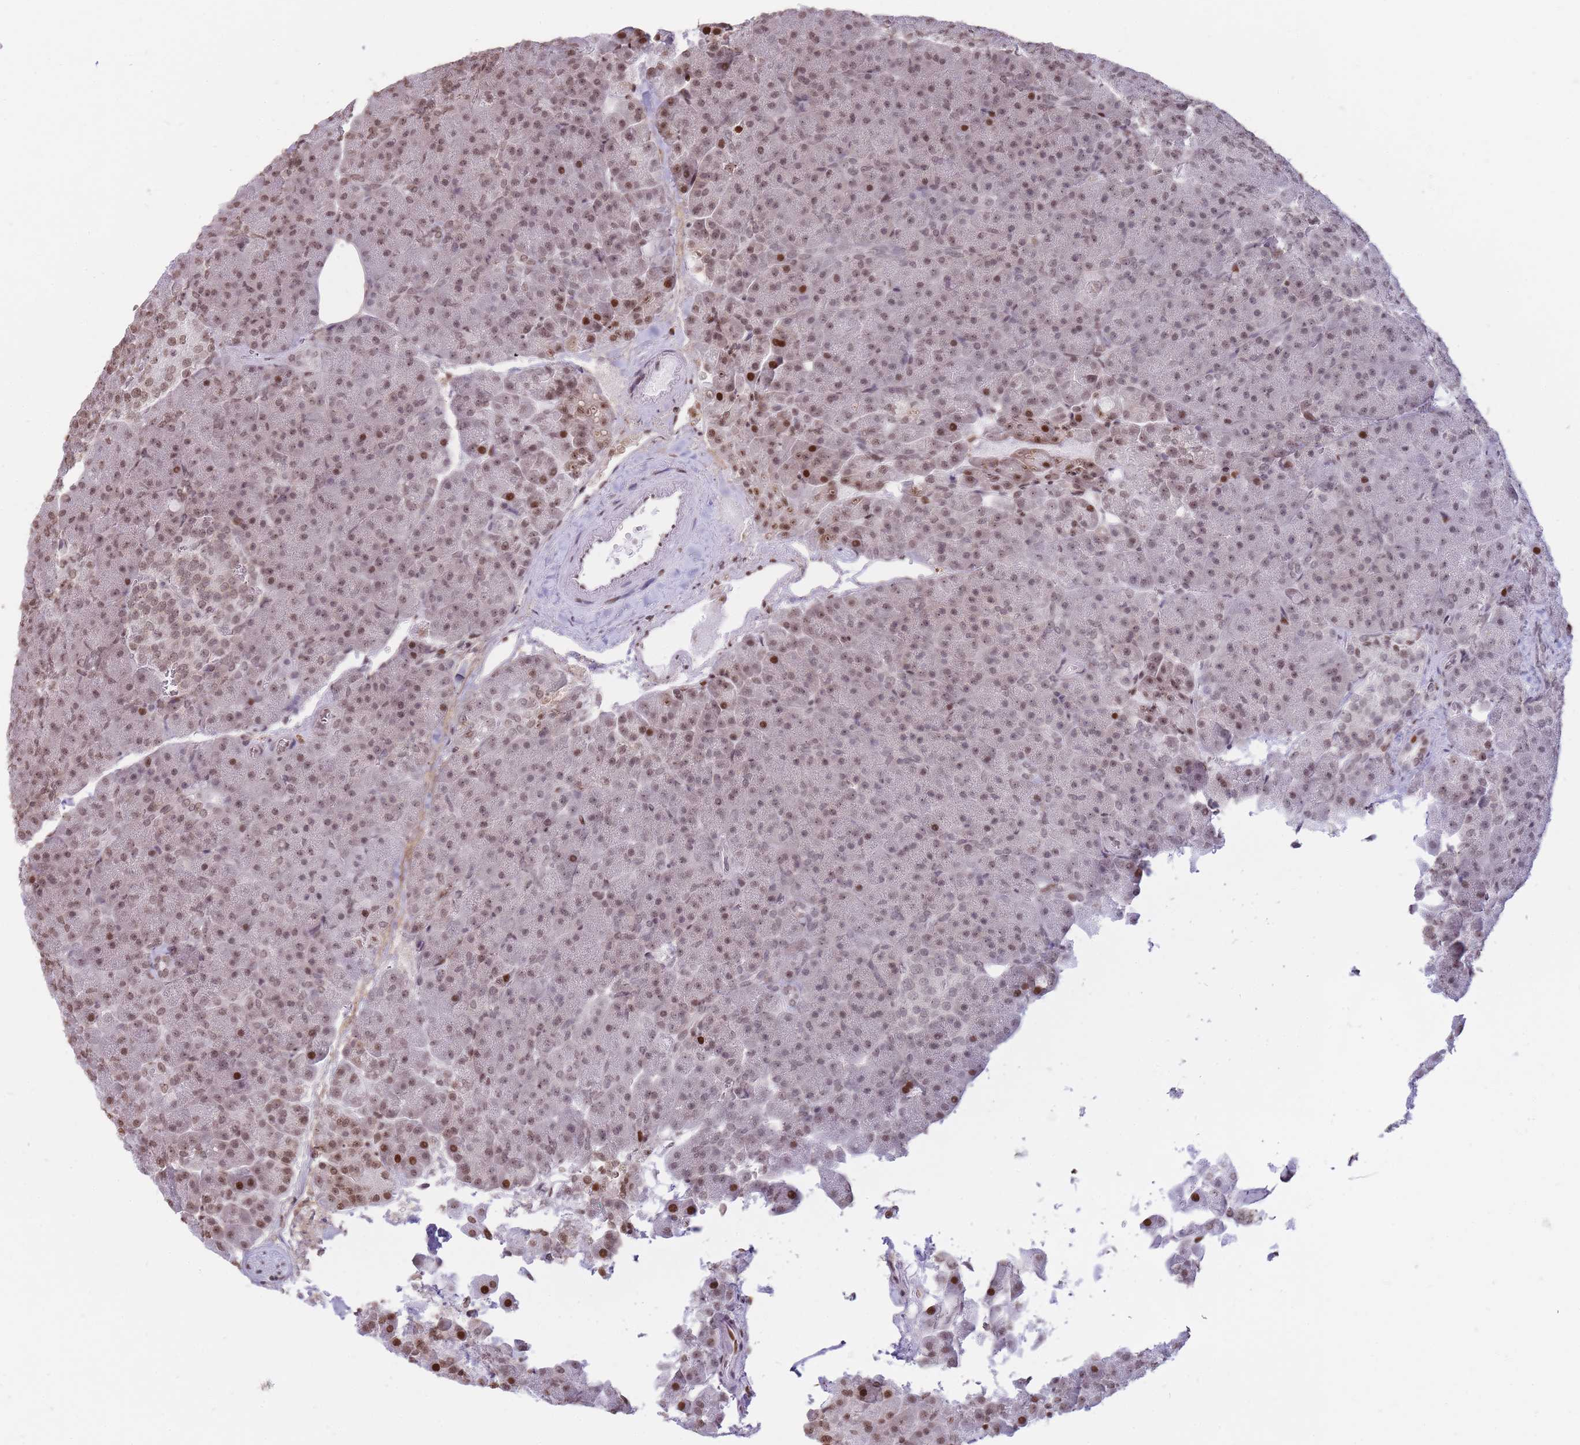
{"staining": {"intensity": "moderate", "quantity": ">75%", "location": "nuclear"}, "tissue": "pancreas", "cell_type": "Exocrine glandular cells", "image_type": "normal", "snomed": [{"axis": "morphology", "description": "Normal tissue, NOS"}, {"axis": "topography", "description": "Pancreas"}], "caption": "IHC histopathology image of unremarkable pancreas: pancreas stained using IHC reveals medium levels of moderate protein expression localized specifically in the nuclear of exocrine glandular cells, appearing as a nuclear brown color.", "gene": "SHISAL1", "patient": {"sex": "female", "age": 74}}